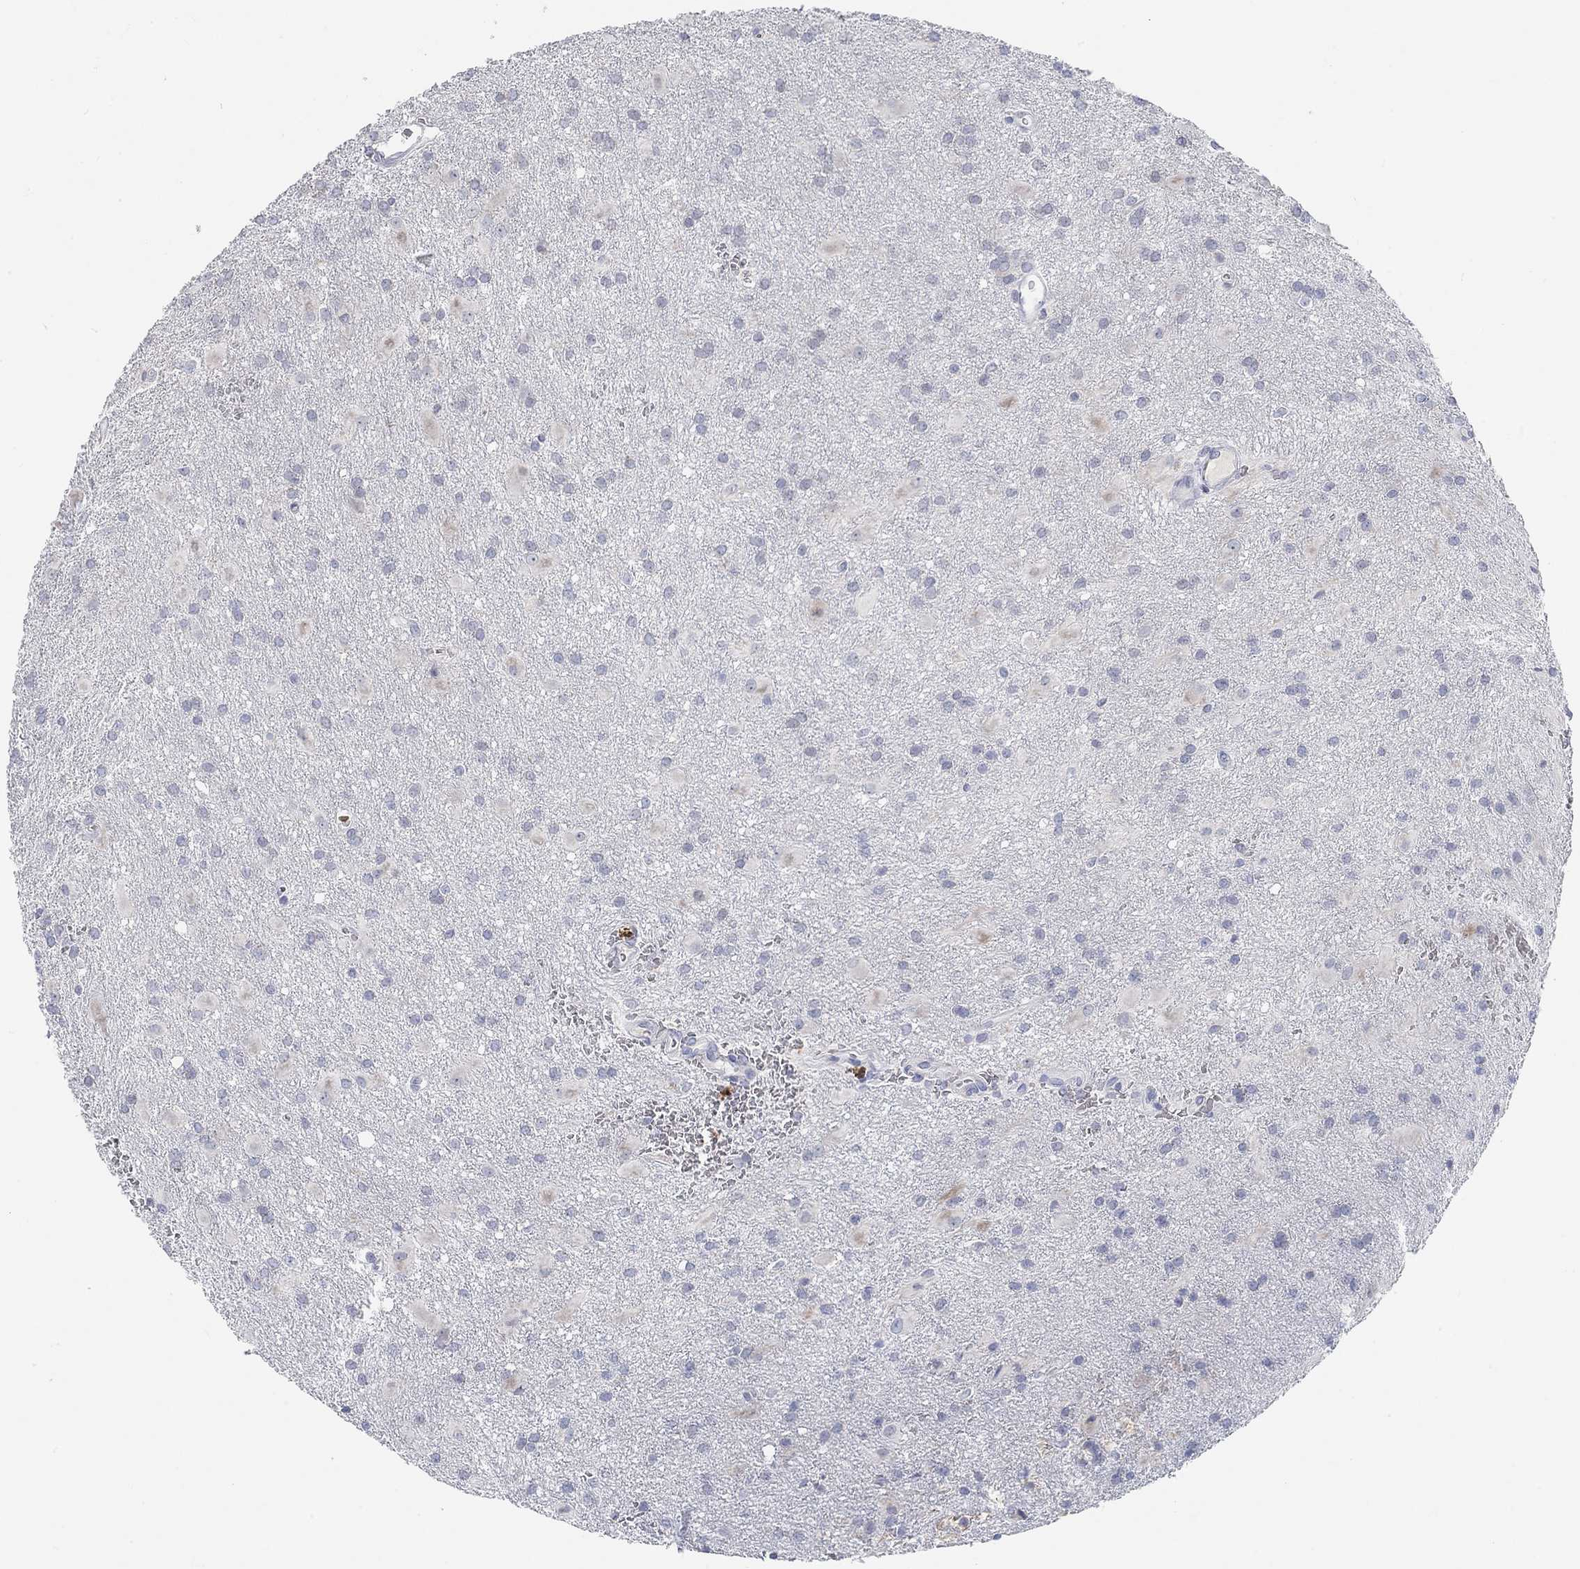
{"staining": {"intensity": "negative", "quantity": "none", "location": "none"}, "tissue": "glioma", "cell_type": "Tumor cells", "image_type": "cancer", "snomed": [{"axis": "morphology", "description": "Glioma, malignant, Low grade"}, {"axis": "topography", "description": "Brain"}], "caption": "Immunohistochemistry (IHC) of glioma reveals no expression in tumor cells.", "gene": "ATP6V1E2", "patient": {"sex": "male", "age": 58}}